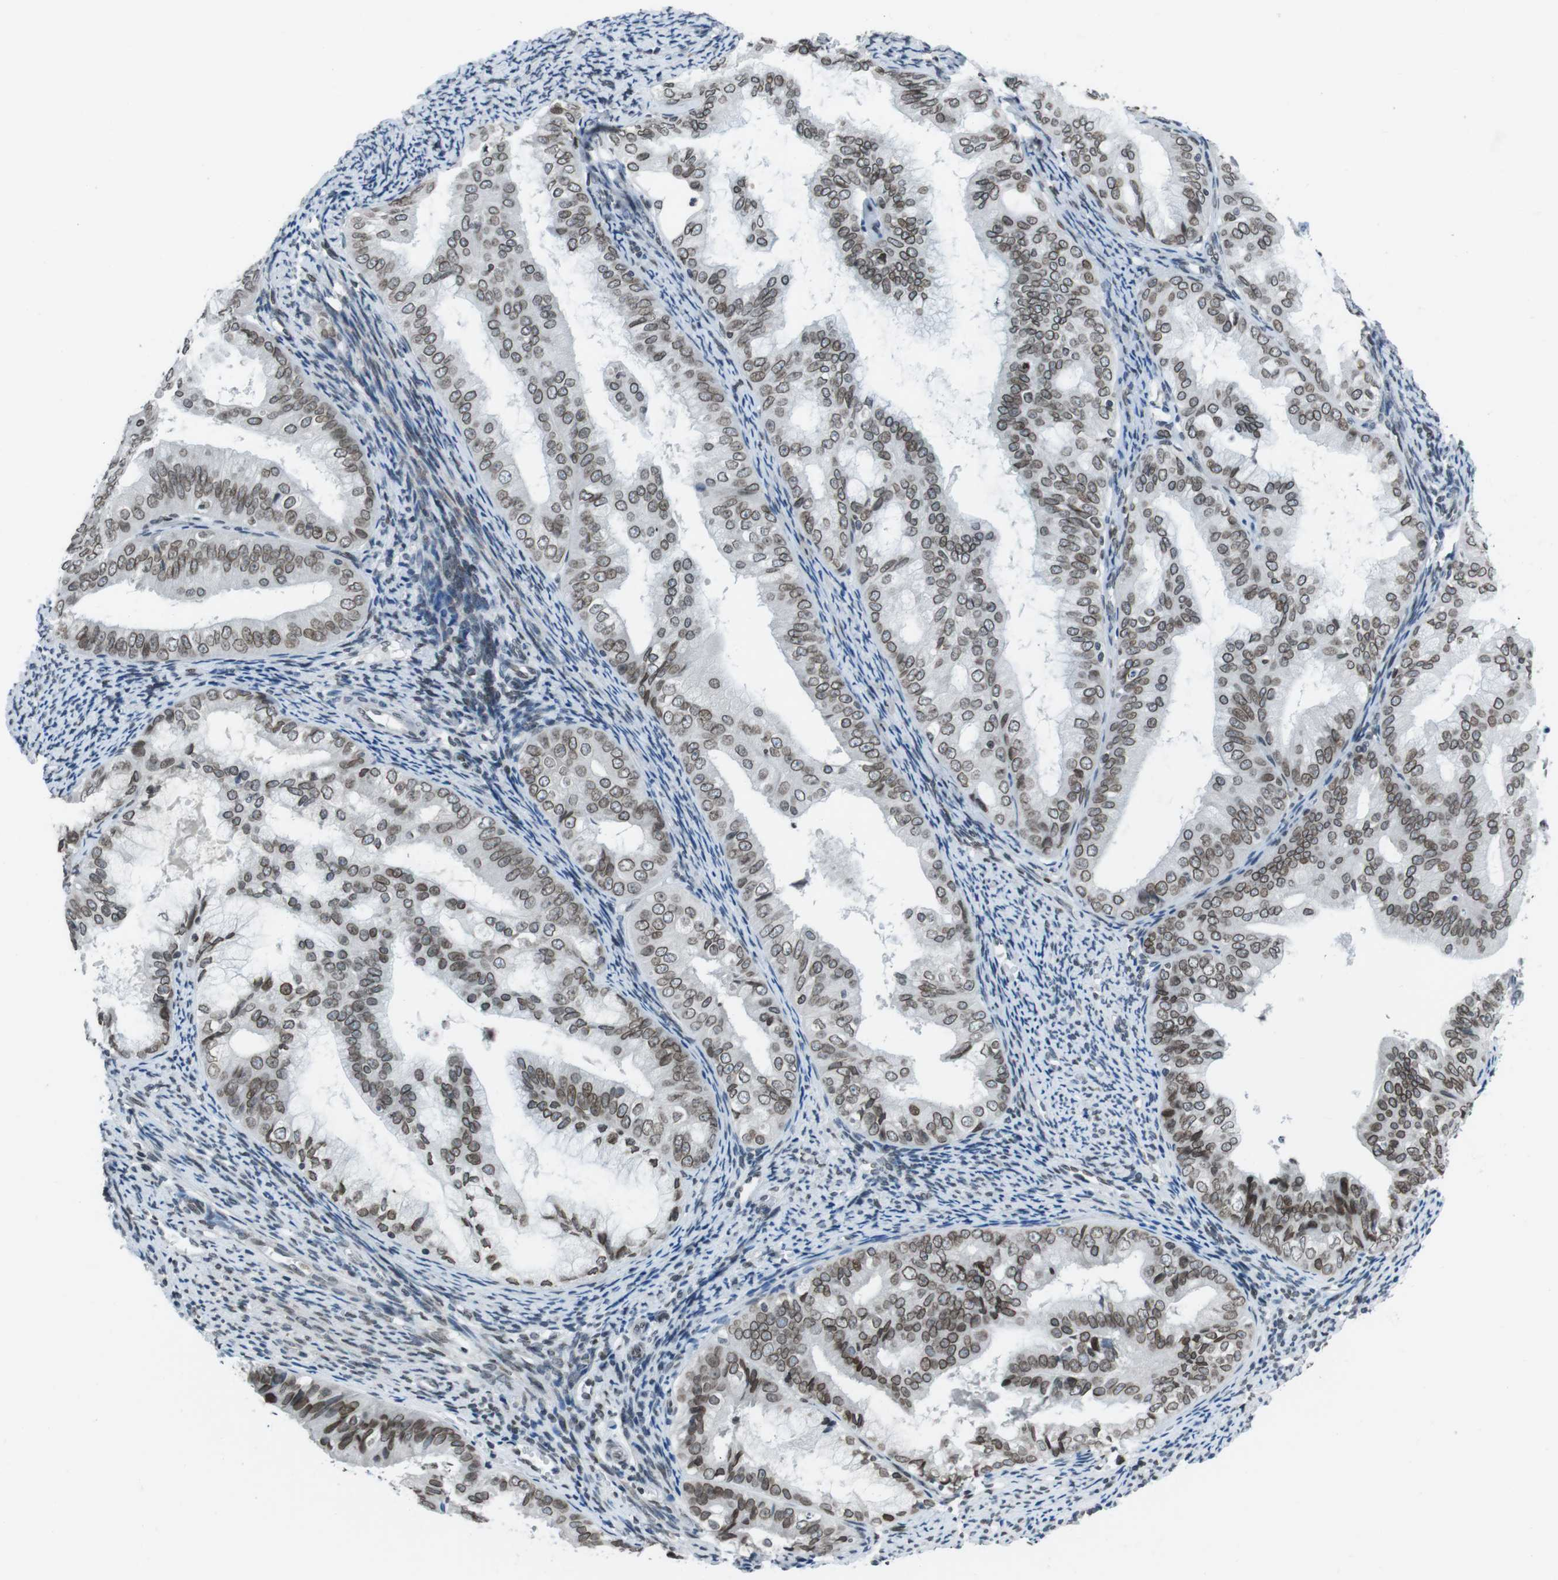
{"staining": {"intensity": "moderate", "quantity": ">75%", "location": "cytoplasmic/membranous,nuclear"}, "tissue": "endometrial cancer", "cell_type": "Tumor cells", "image_type": "cancer", "snomed": [{"axis": "morphology", "description": "Adenocarcinoma, NOS"}, {"axis": "topography", "description": "Endometrium"}], "caption": "Endometrial cancer was stained to show a protein in brown. There is medium levels of moderate cytoplasmic/membranous and nuclear expression in about >75% of tumor cells. Nuclei are stained in blue.", "gene": "MAD1L1", "patient": {"sex": "female", "age": 63}}